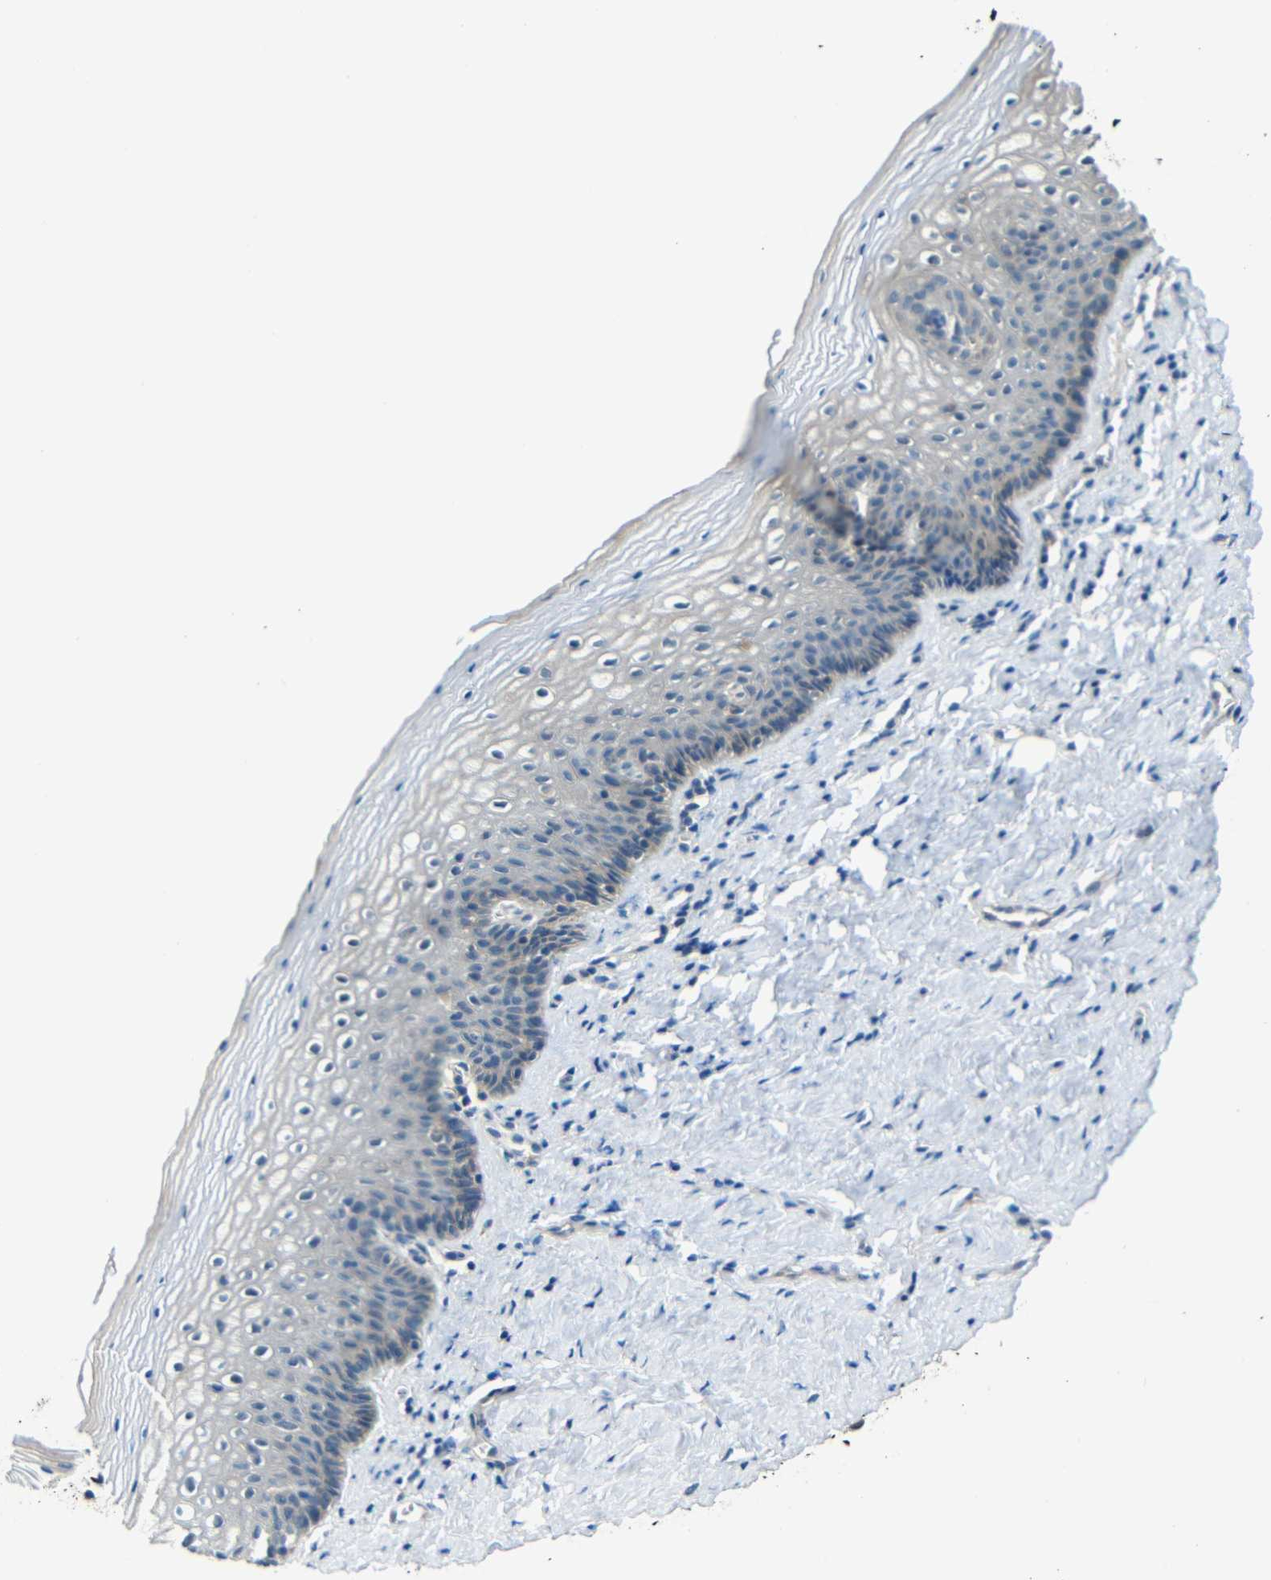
{"staining": {"intensity": "negative", "quantity": "none", "location": "none"}, "tissue": "vagina", "cell_type": "Squamous epithelial cells", "image_type": "normal", "snomed": [{"axis": "morphology", "description": "Normal tissue, NOS"}, {"axis": "topography", "description": "Vagina"}], "caption": "Human vagina stained for a protein using immunohistochemistry (IHC) exhibits no staining in squamous epithelial cells.", "gene": "FNDC3A", "patient": {"sex": "female", "age": 46}}